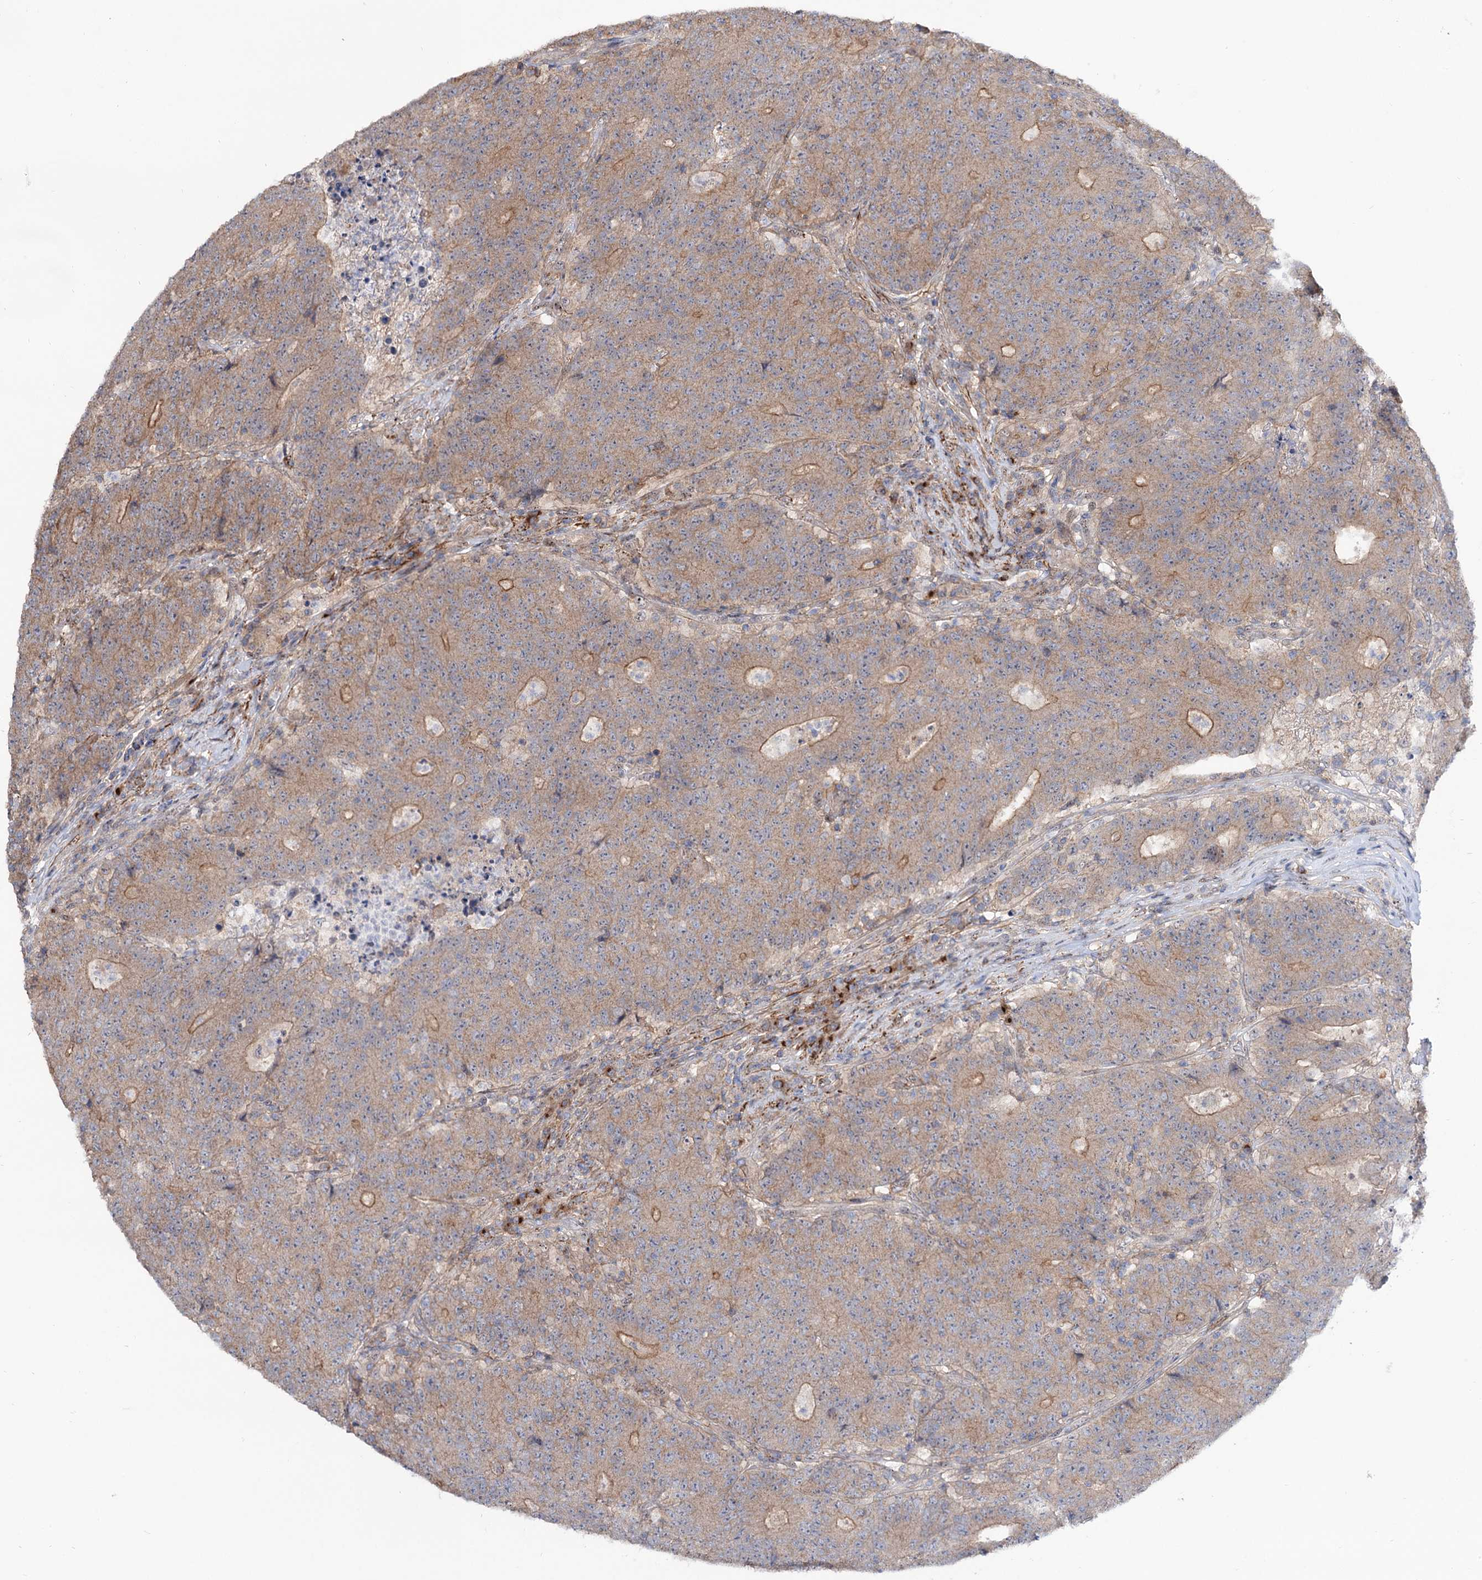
{"staining": {"intensity": "moderate", "quantity": ">75%", "location": "cytoplasmic/membranous"}, "tissue": "colorectal cancer", "cell_type": "Tumor cells", "image_type": "cancer", "snomed": [{"axis": "morphology", "description": "Adenocarcinoma, NOS"}, {"axis": "topography", "description": "Colon"}], "caption": "Adenocarcinoma (colorectal) was stained to show a protein in brown. There is medium levels of moderate cytoplasmic/membranous positivity in about >75% of tumor cells.", "gene": "SEC24A", "patient": {"sex": "female", "age": 75}}